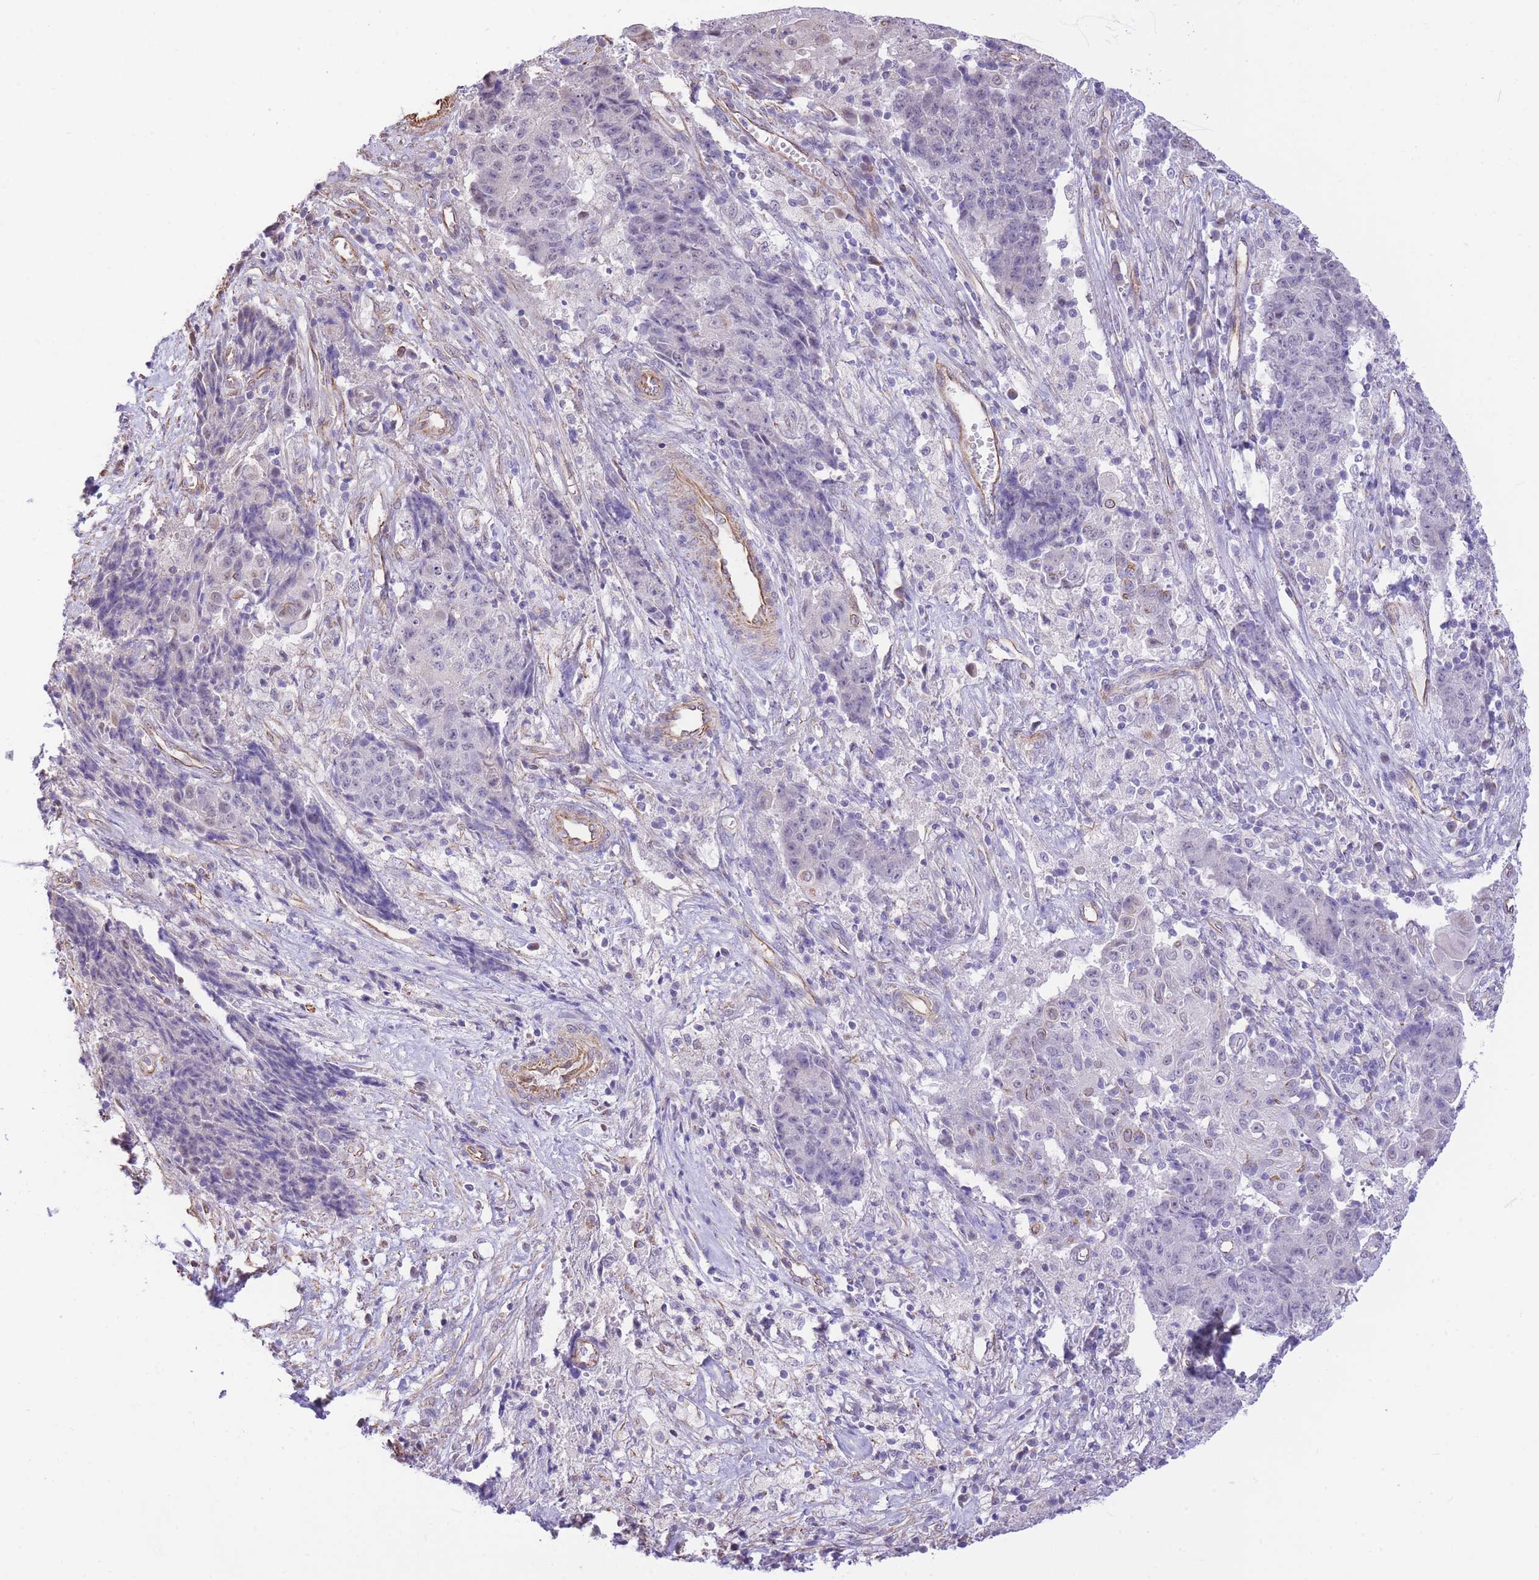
{"staining": {"intensity": "negative", "quantity": "none", "location": "none"}, "tissue": "ovarian cancer", "cell_type": "Tumor cells", "image_type": "cancer", "snomed": [{"axis": "morphology", "description": "Carcinoma, endometroid"}, {"axis": "topography", "description": "Ovary"}], "caption": "IHC image of ovarian cancer stained for a protein (brown), which reveals no staining in tumor cells.", "gene": "PSG8", "patient": {"sex": "female", "age": 42}}